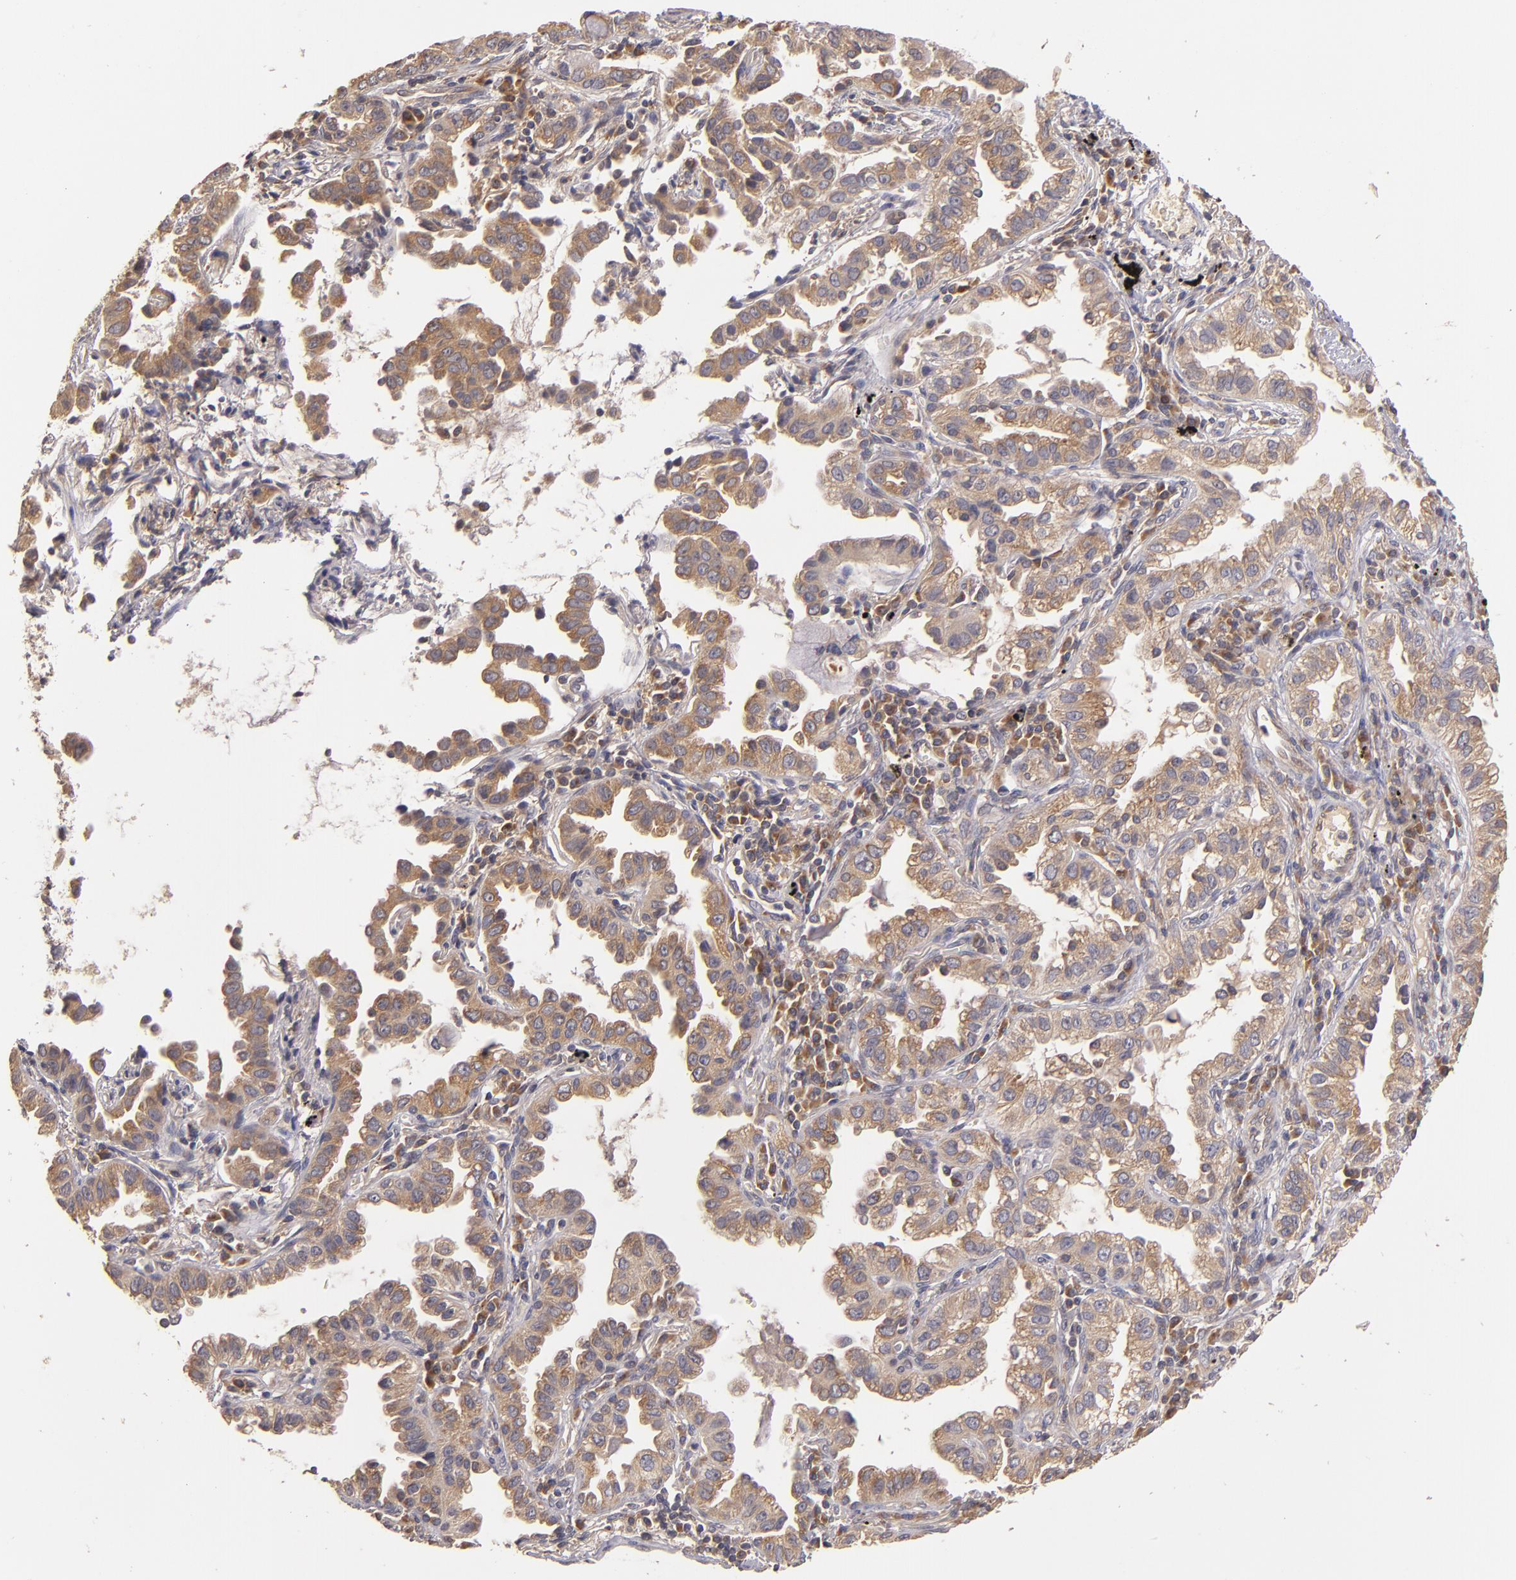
{"staining": {"intensity": "moderate", "quantity": ">75%", "location": "cytoplasmic/membranous"}, "tissue": "lung cancer", "cell_type": "Tumor cells", "image_type": "cancer", "snomed": [{"axis": "morphology", "description": "Adenocarcinoma, NOS"}, {"axis": "topography", "description": "Lung"}], "caption": "Immunohistochemistry (IHC) (DAB) staining of adenocarcinoma (lung) shows moderate cytoplasmic/membranous protein expression in approximately >75% of tumor cells.", "gene": "UPF3B", "patient": {"sex": "female", "age": 50}}